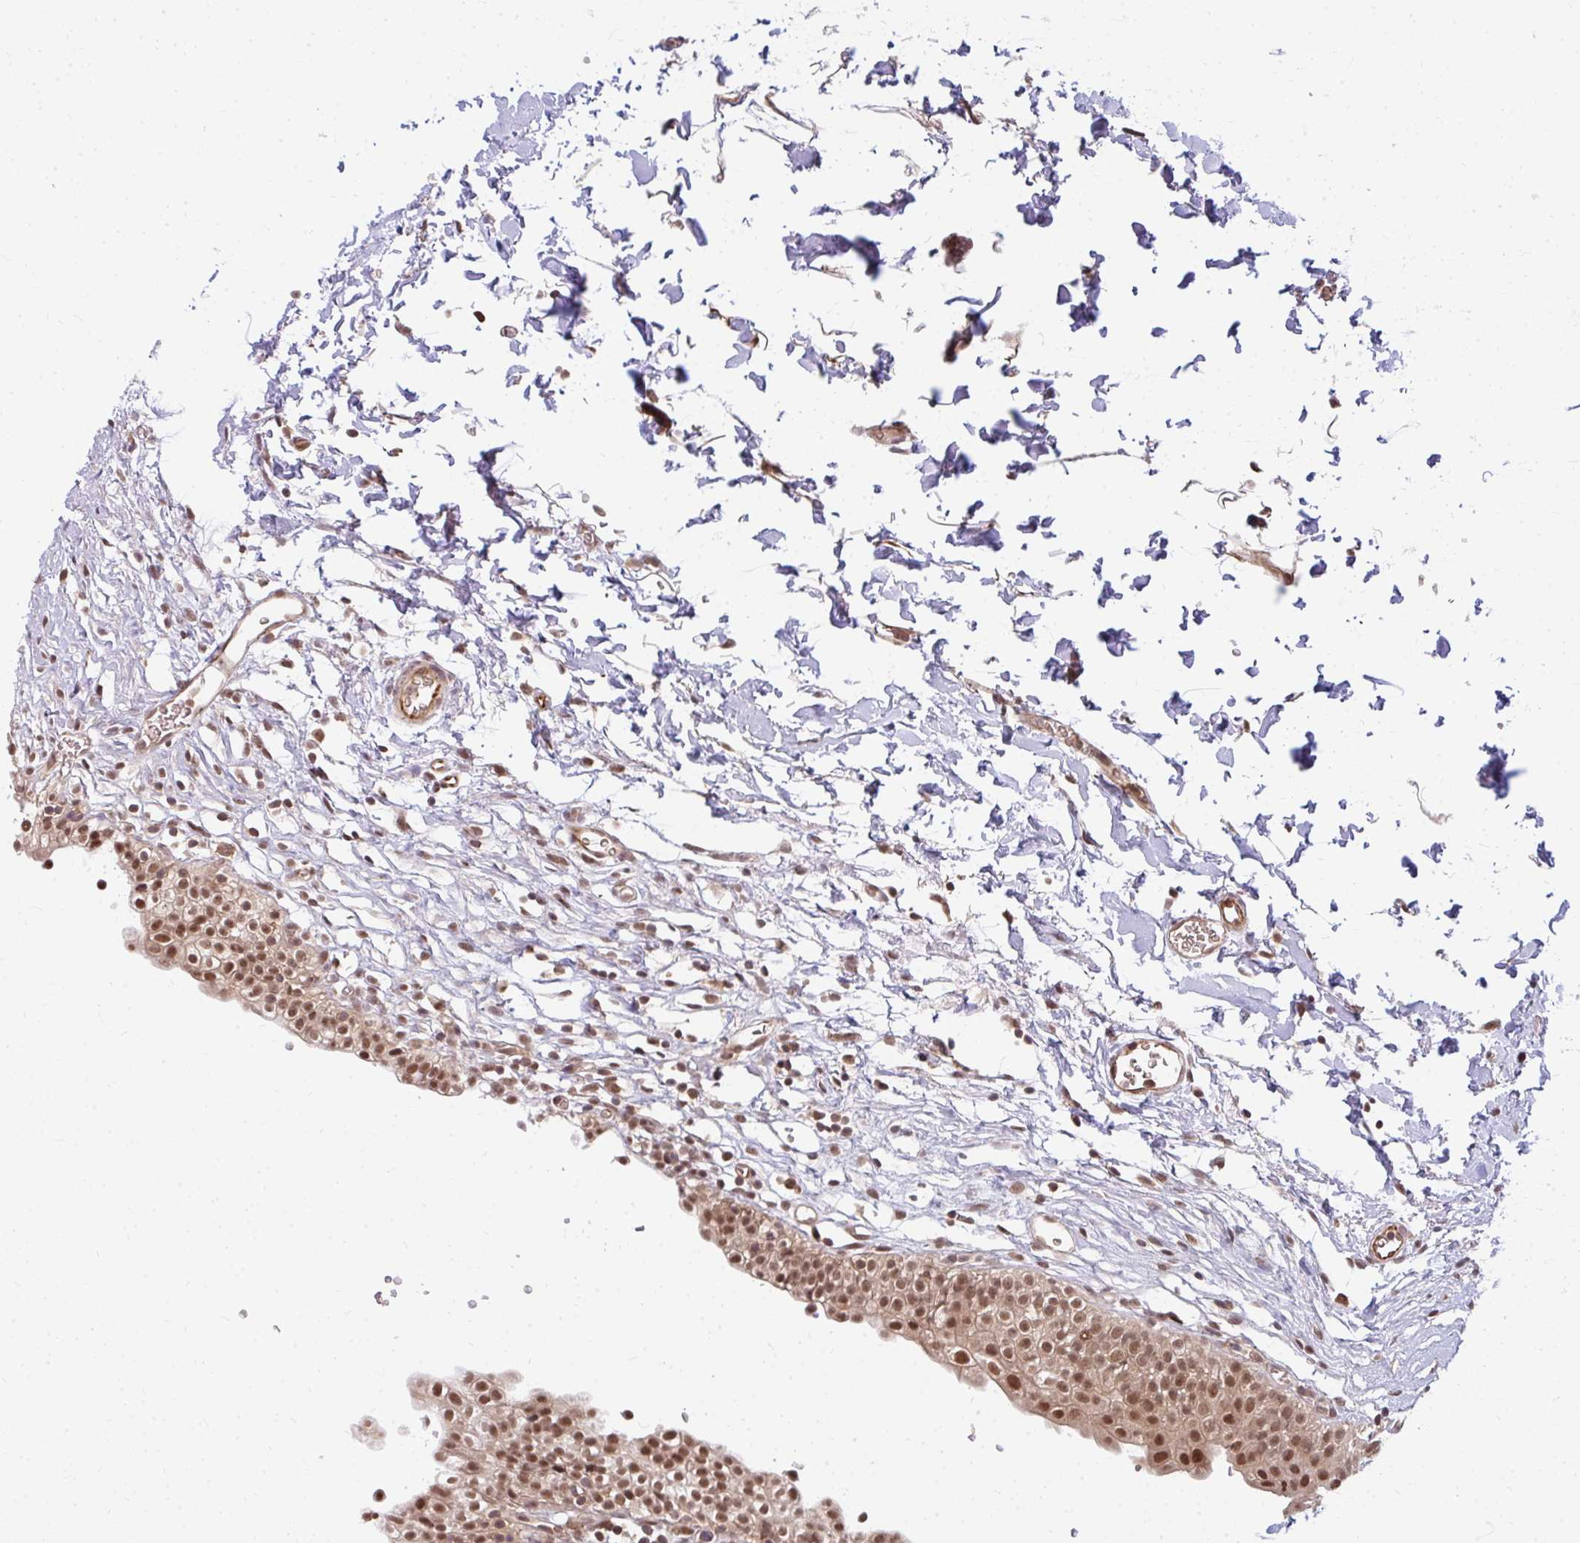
{"staining": {"intensity": "moderate", "quantity": ">75%", "location": "nuclear"}, "tissue": "urinary bladder", "cell_type": "Urothelial cells", "image_type": "normal", "snomed": [{"axis": "morphology", "description": "Normal tissue, NOS"}, {"axis": "topography", "description": "Urinary bladder"}, {"axis": "topography", "description": "Peripheral nerve tissue"}], "caption": "A photomicrograph showing moderate nuclear expression in approximately >75% of urothelial cells in unremarkable urinary bladder, as visualized by brown immunohistochemical staining.", "gene": "GTF3C6", "patient": {"sex": "male", "age": 55}}